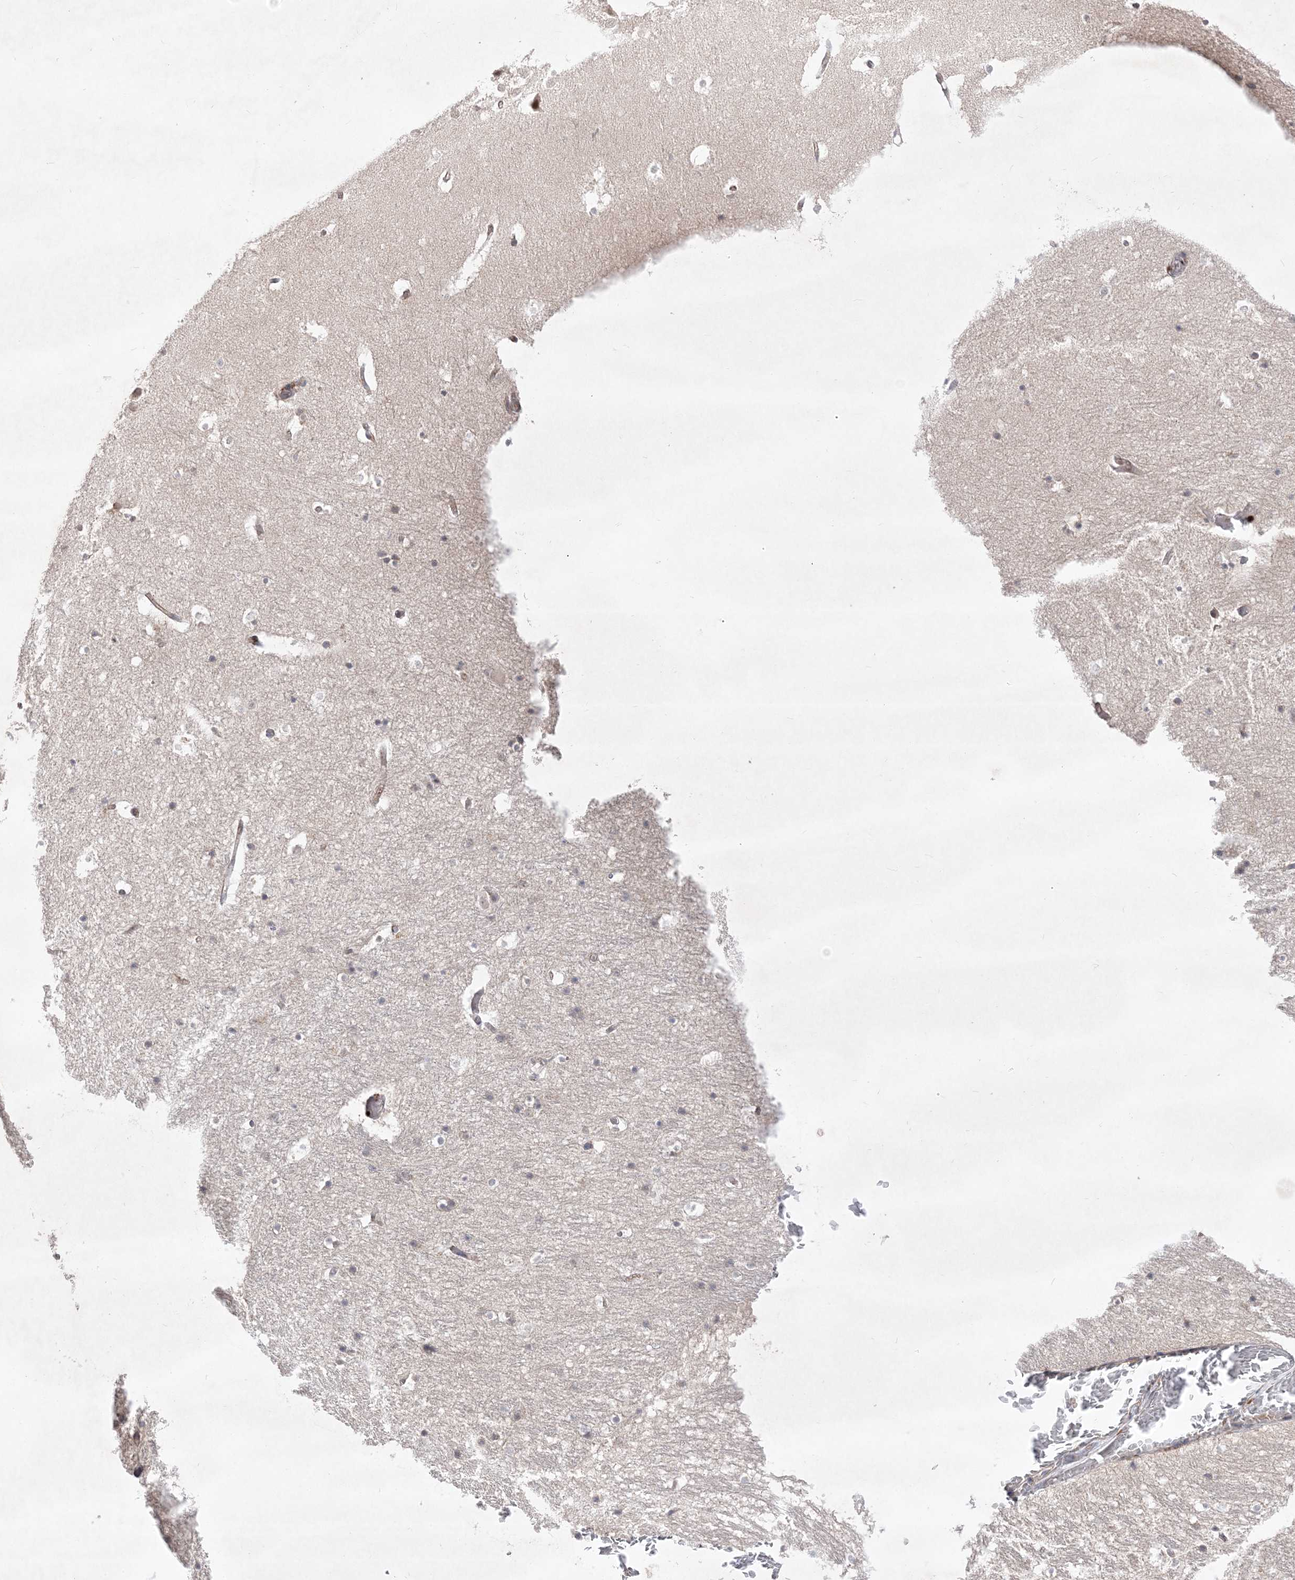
{"staining": {"intensity": "negative", "quantity": "none", "location": "none"}, "tissue": "hippocampus", "cell_type": "Glial cells", "image_type": "normal", "snomed": [{"axis": "morphology", "description": "Normal tissue, NOS"}, {"axis": "topography", "description": "Hippocampus"}], "caption": "Image shows no protein staining in glial cells of unremarkable hippocampus.", "gene": "CLNK", "patient": {"sex": "female", "age": 52}}